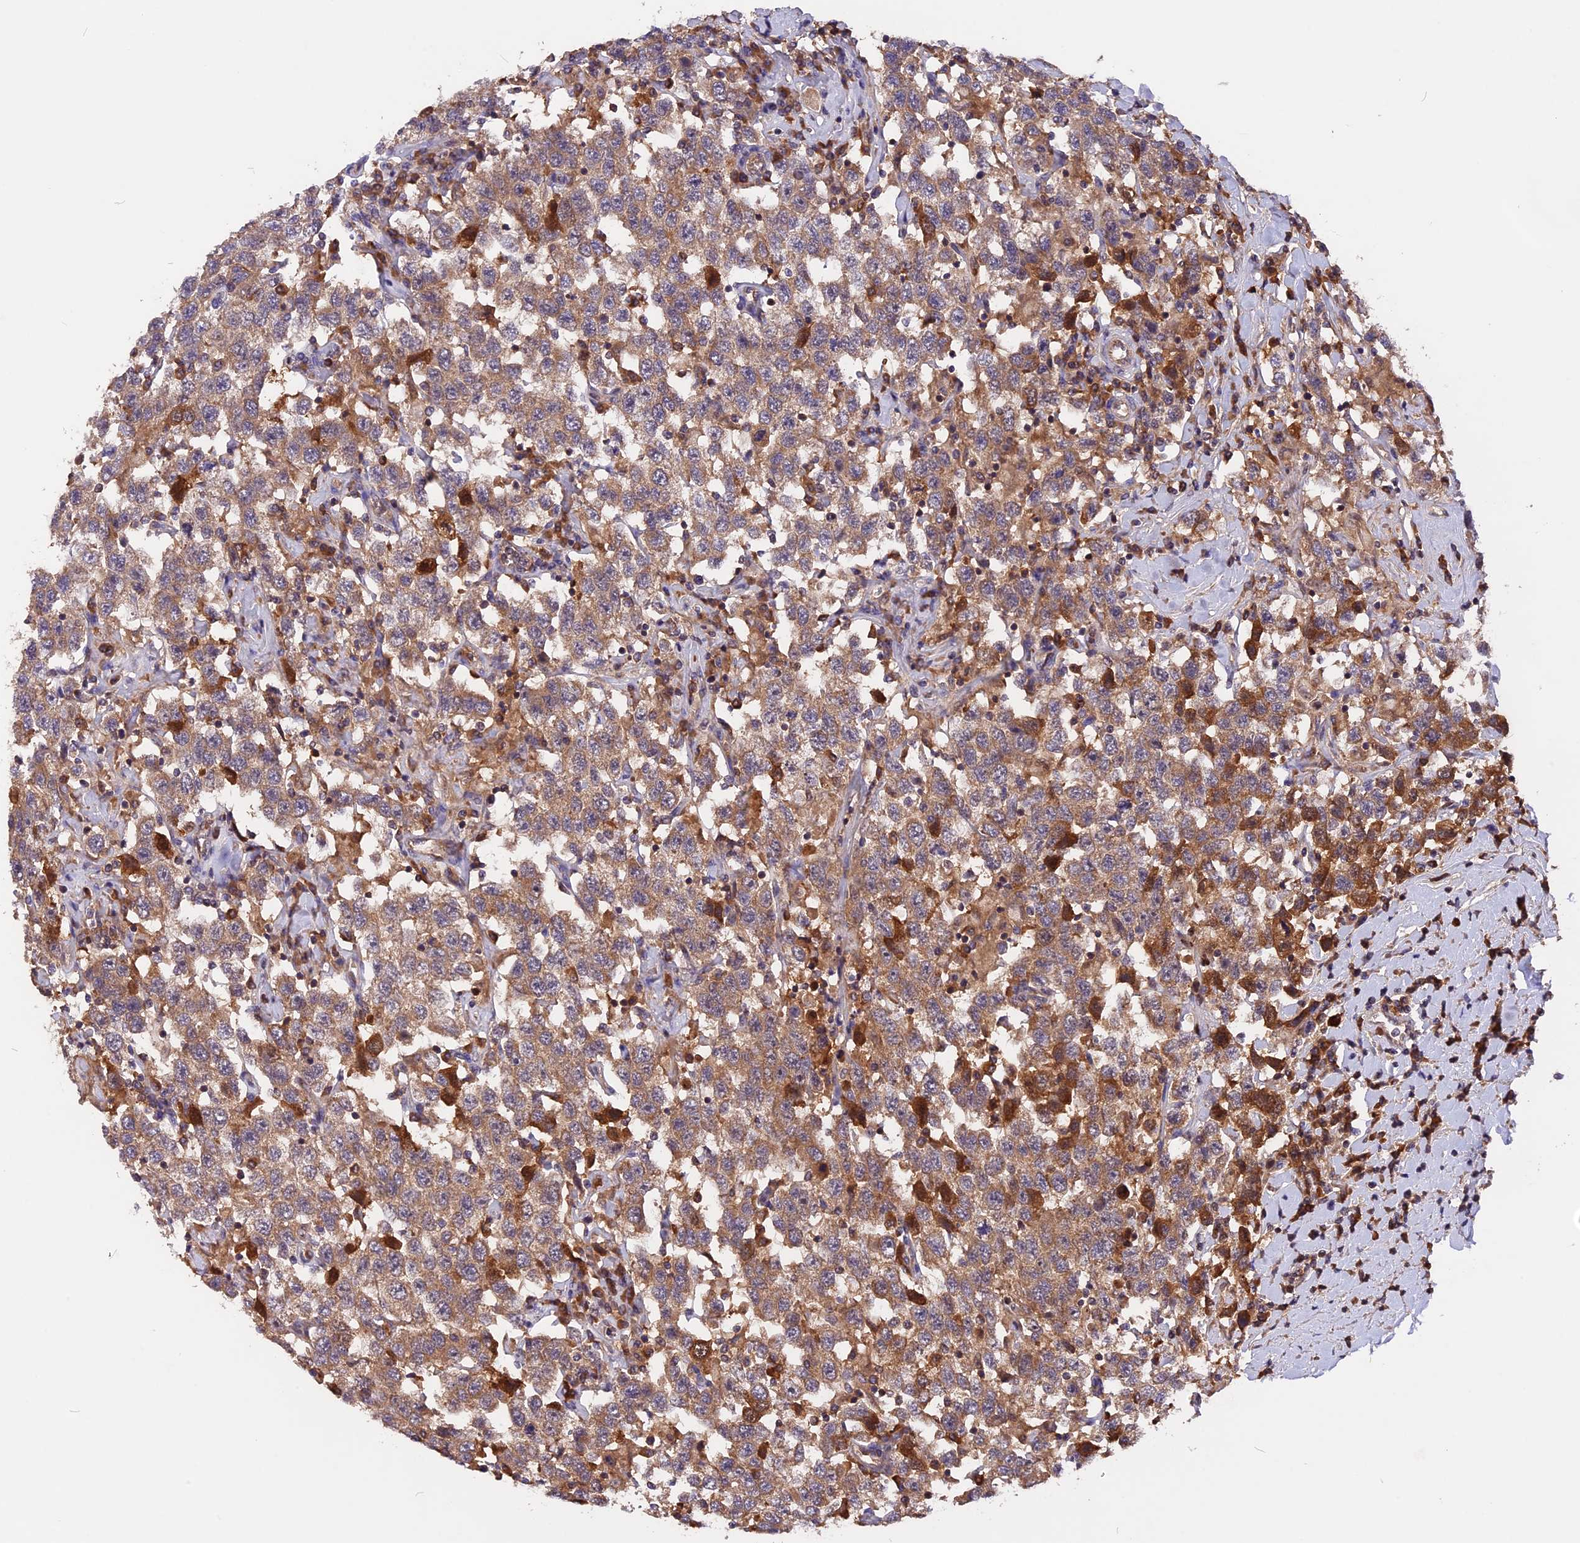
{"staining": {"intensity": "moderate", "quantity": ">75%", "location": "cytoplasmic/membranous"}, "tissue": "testis cancer", "cell_type": "Tumor cells", "image_type": "cancer", "snomed": [{"axis": "morphology", "description": "Seminoma, NOS"}, {"axis": "topography", "description": "Testis"}], "caption": "Testis seminoma stained for a protein (brown) exhibits moderate cytoplasmic/membranous positive positivity in approximately >75% of tumor cells.", "gene": "MARK4", "patient": {"sex": "male", "age": 41}}